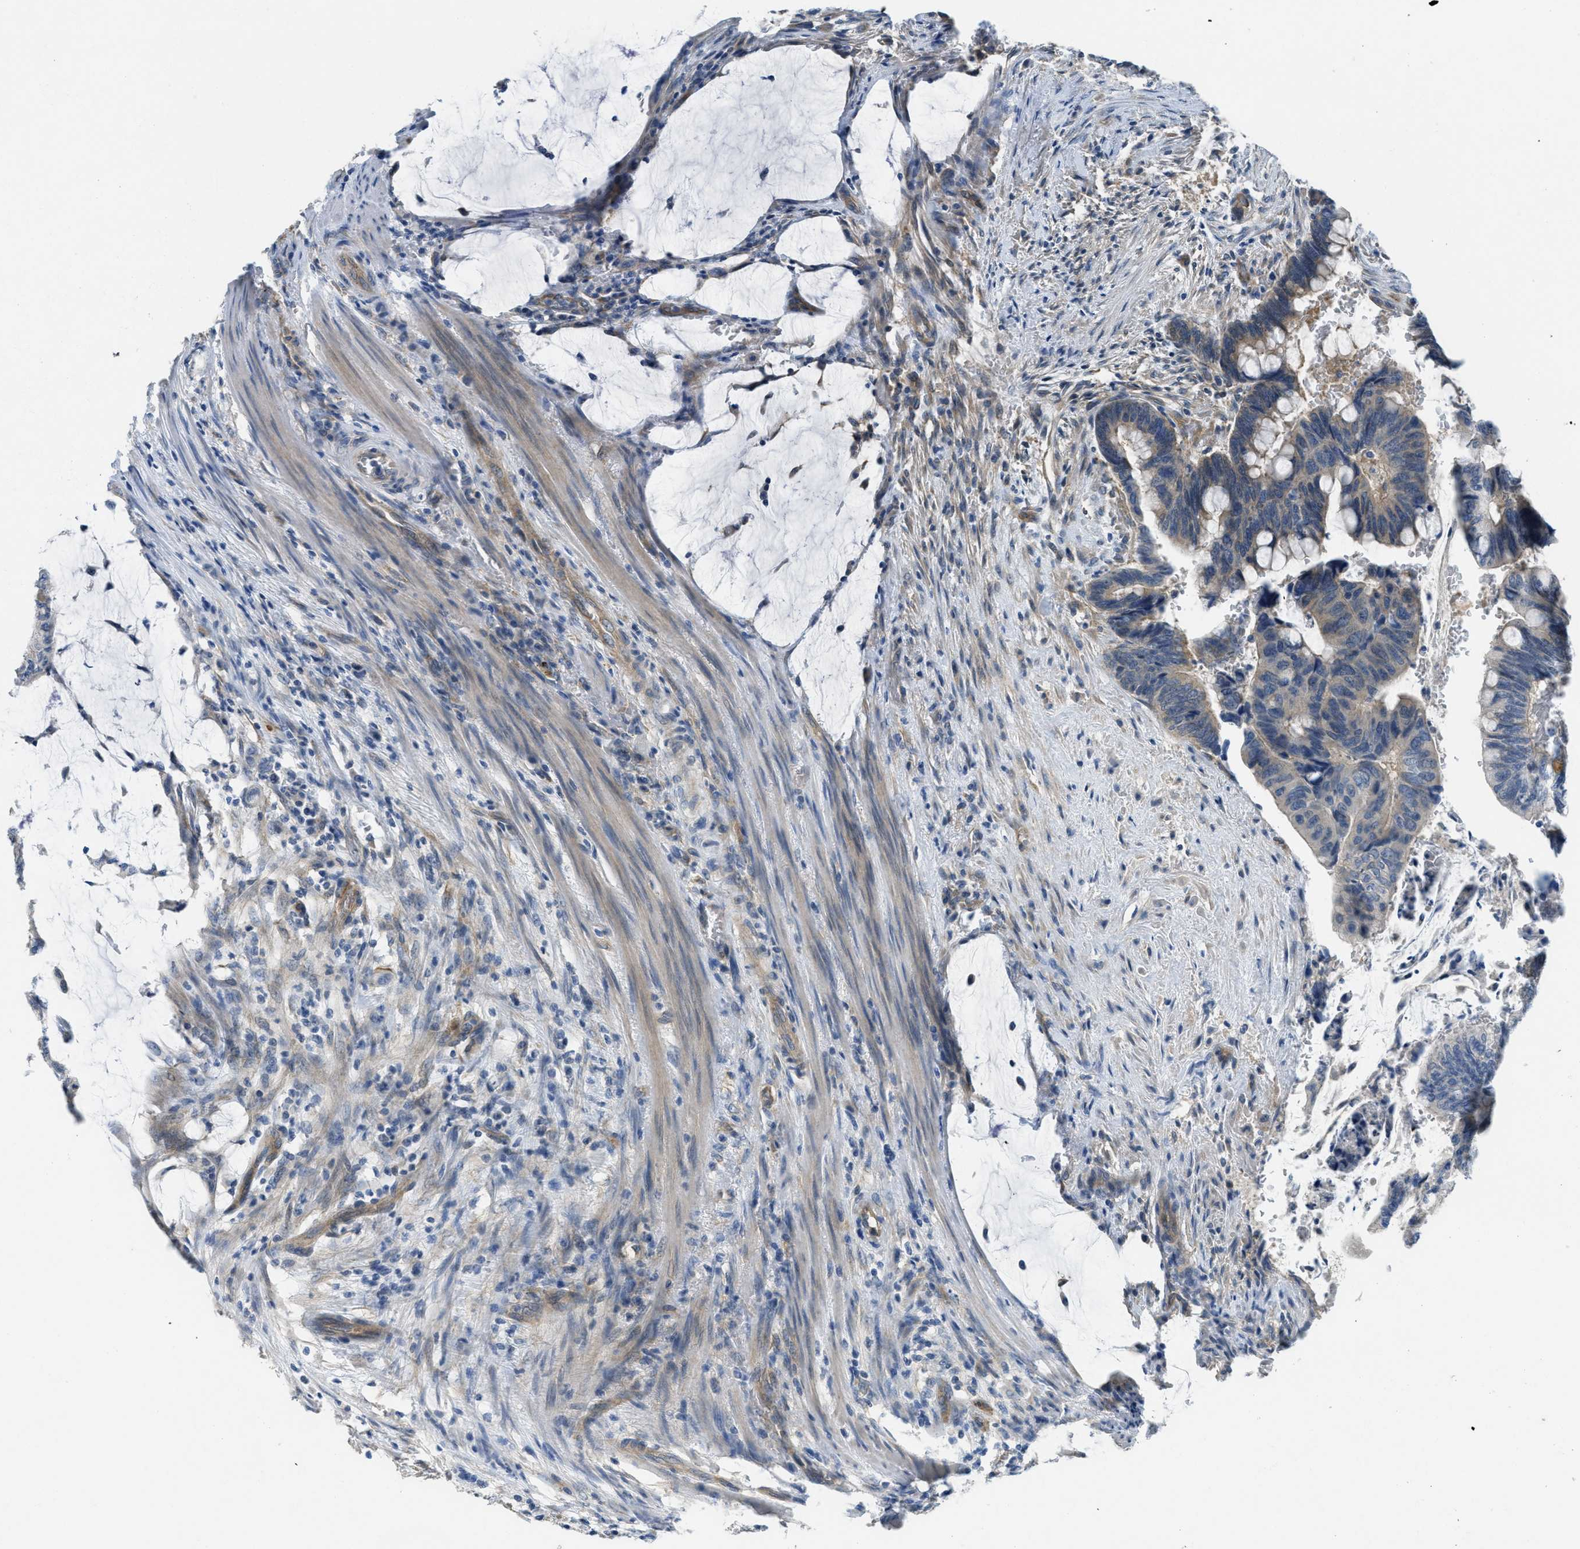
{"staining": {"intensity": "weak", "quantity": "25%-75%", "location": "cytoplasmic/membranous"}, "tissue": "colorectal cancer", "cell_type": "Tumor cells", "image_type": "cancer", "snomed": [{"axis": "morphology", "description": "Normal tissue, NOS"}, {"axis": "morphology", "description": "Adenocarcinoma, NOS"}, {"axis": "topography", "description": "Rectum"}, {"axis": "topography", "description": "Peripheral nerve tissue"}], "caption": "Human colorectal adenocarcinoma stained with a brown dye exhibits weak cytoplasmic/membranous positive positivity in about 25%-75% of tumor cells.", "gene": "ZFYVE9", "patient": {"sex": "male", "age": 92}}